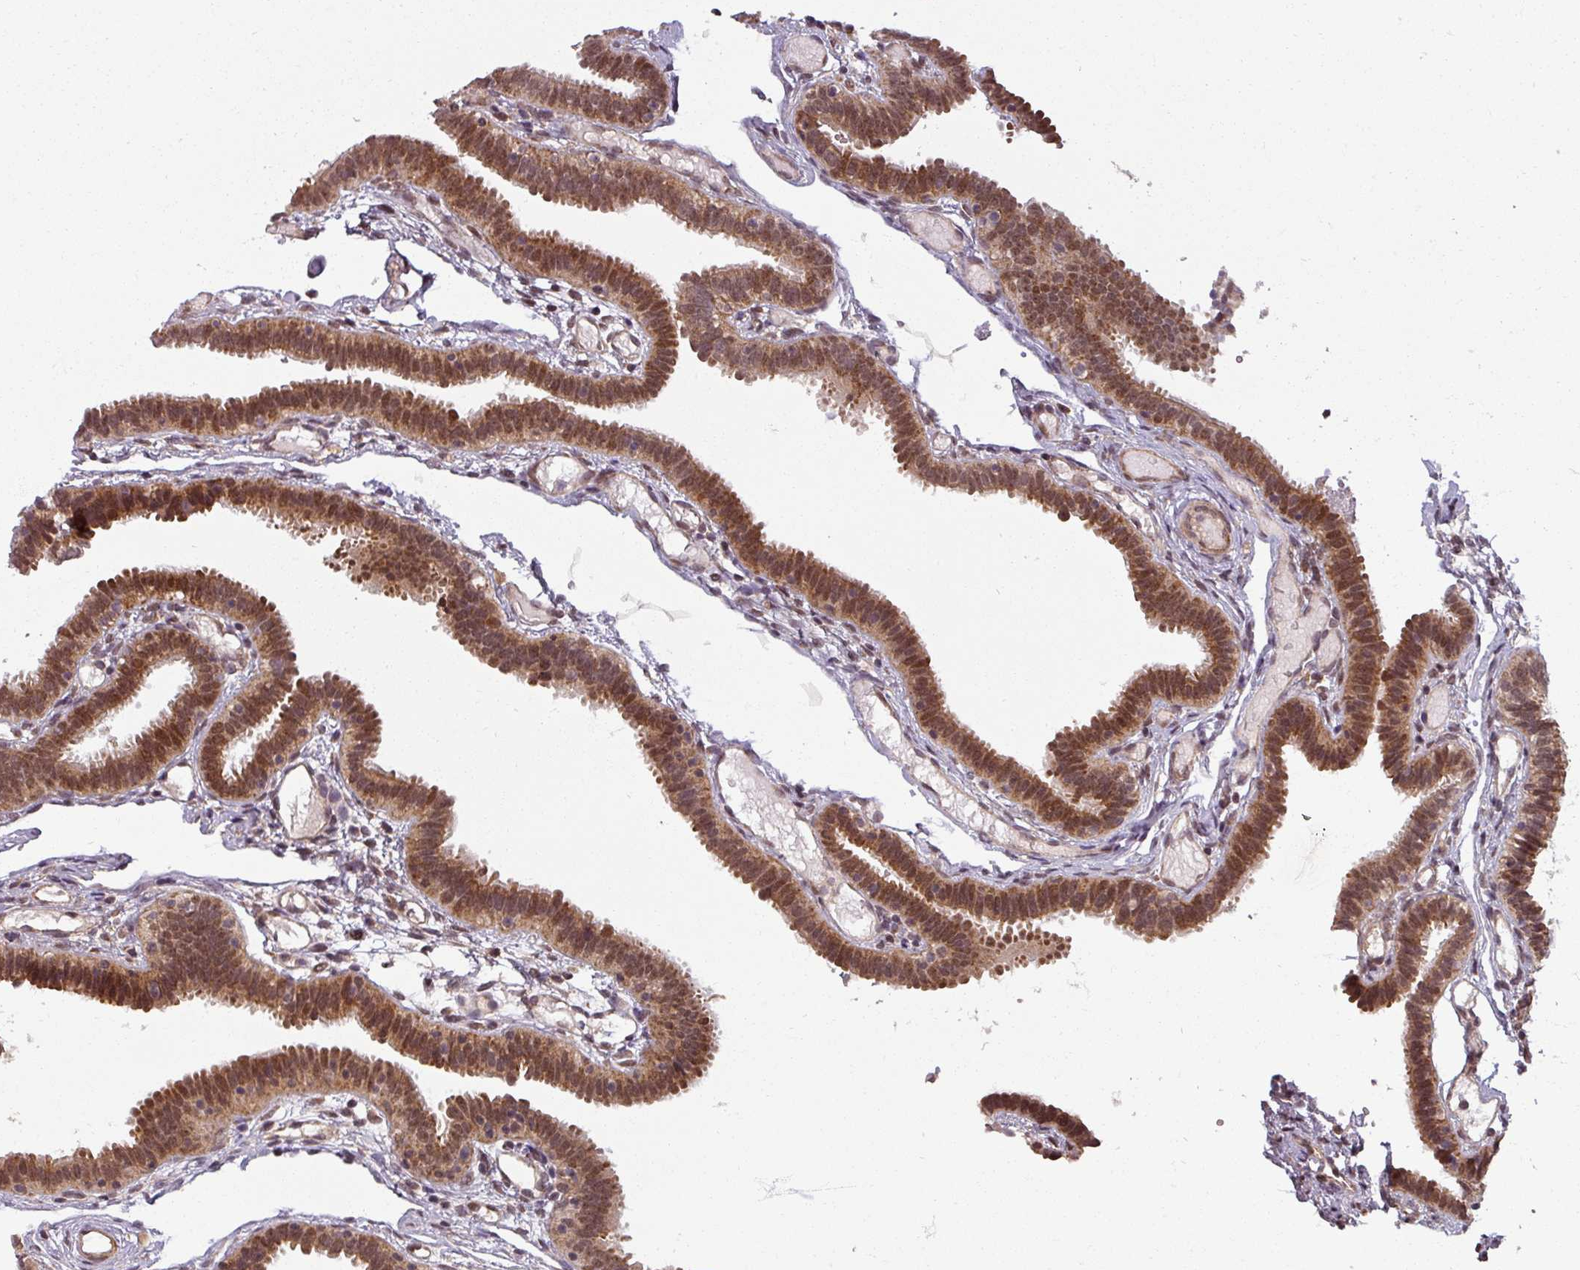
{"staining": {"intensity": "moderate", "quantity": ">75%", "location": "cytoplasmic/membranous,nuclear"}, "tissue": "fallopian tube", "cell_type": "Glandular cells", "image_type": "normal", "snomed": [{"axis": "morphology", "description": "Normal tissue, NOS"}, {"axis": "topography", "description": "Fallopian tube"}], "caption": "About >75% of glandular cells in benign fallopian tube exhibit moderate cytoplasmic/membranous,nuclear protein expression as visualized by brown immunohistochemical staining.", "gene": "SWI5", "patient": {"sex": "female", "age": 37}}